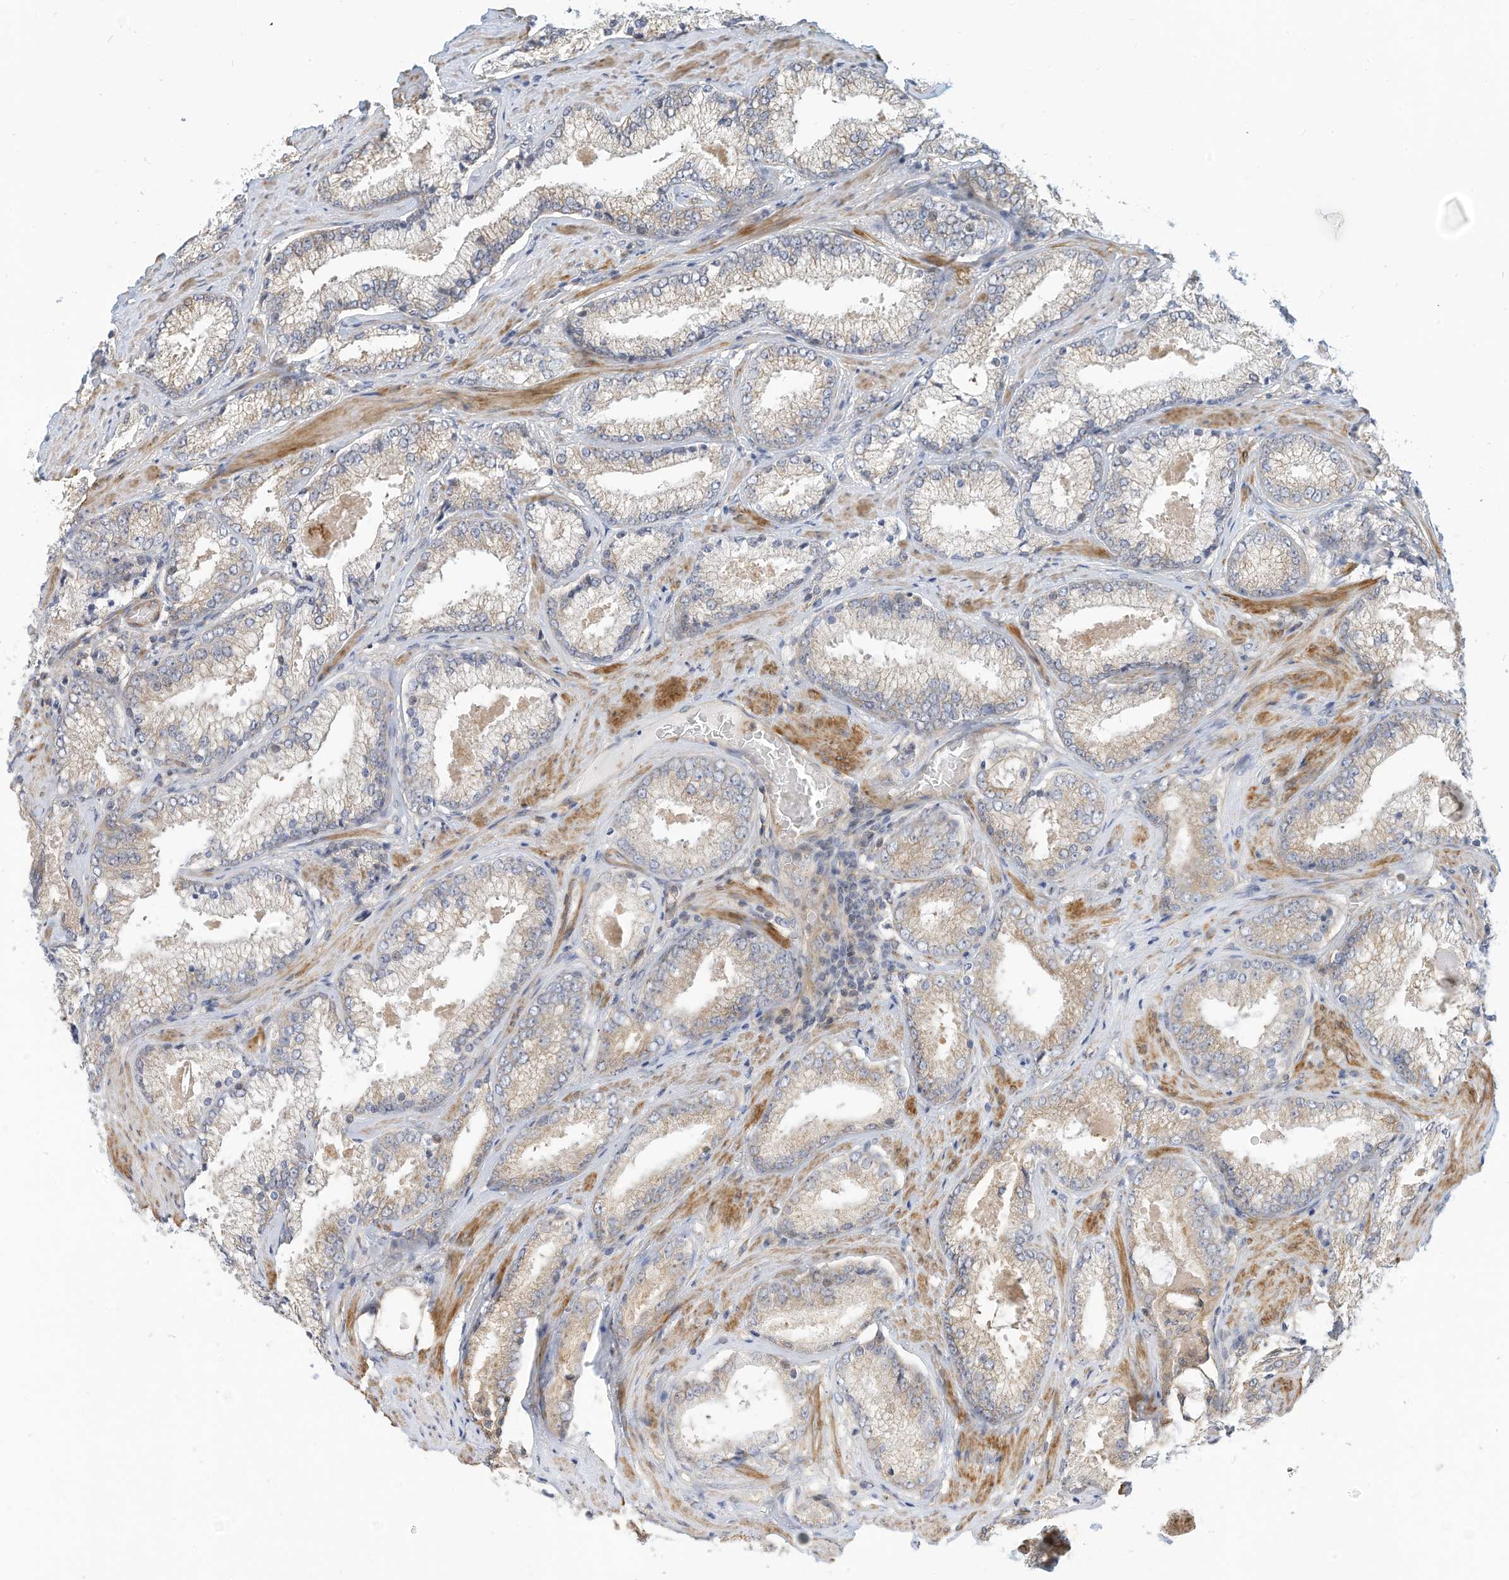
{"staining": {"intensity": "weak", "quantity": "<25%", "location": "cytoplasmic/membranous"}, "tissue": "prostate cancer", "cell_type": "Tumor cells", "image_type": "cancer", "snomed": [{"axis": "morphology", "description": "Adenocarcinoma, High grade"}, {"axis": "topography", "description": "Prostate"}], "caption": "The histopathology image shows no staining of tumor cells in prostate cancer.", "gene": "OFD1", "patient": {"sex": "male", "age": 66}}